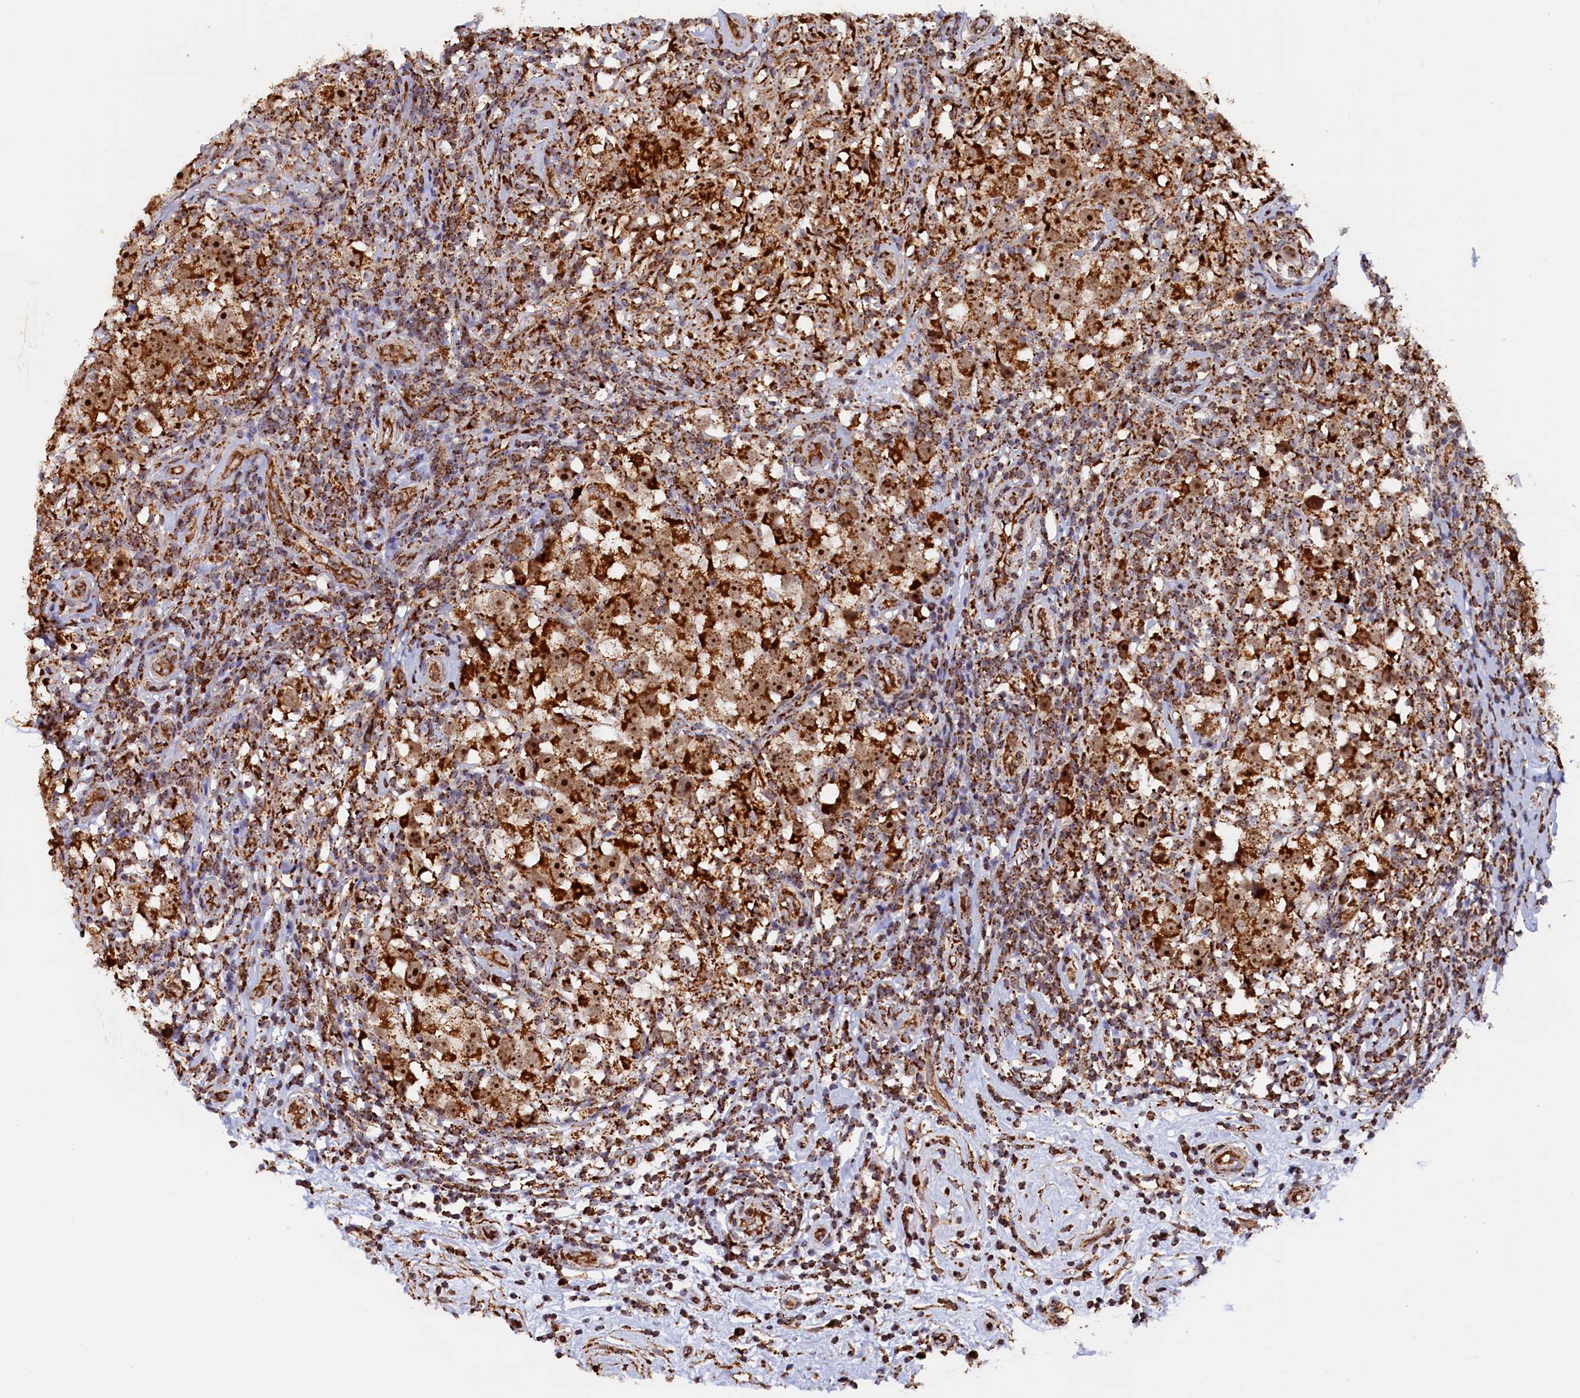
{"staining": {"intensity": "strong", "quantity": ">75%", "location": "cytoplasmic/membranous,nuclear"}, "tissue": "testis cancer", "cell_type": "Tumor cells", "image_type": "cancer", "snomed": [{"axis": "morphology", "description": "Seminoma, NOS"}, {"axis": "topography", "description": "Testis"}], "caption": "A high-resolution image shows IHC staining of testis seminoma, which exhibits strong cytoplasmic/membranous and nuclear staining in approximately >75% of tumor cells.", "gene": "UBE3B", "patient": {"sex": "male", "age": 49}}